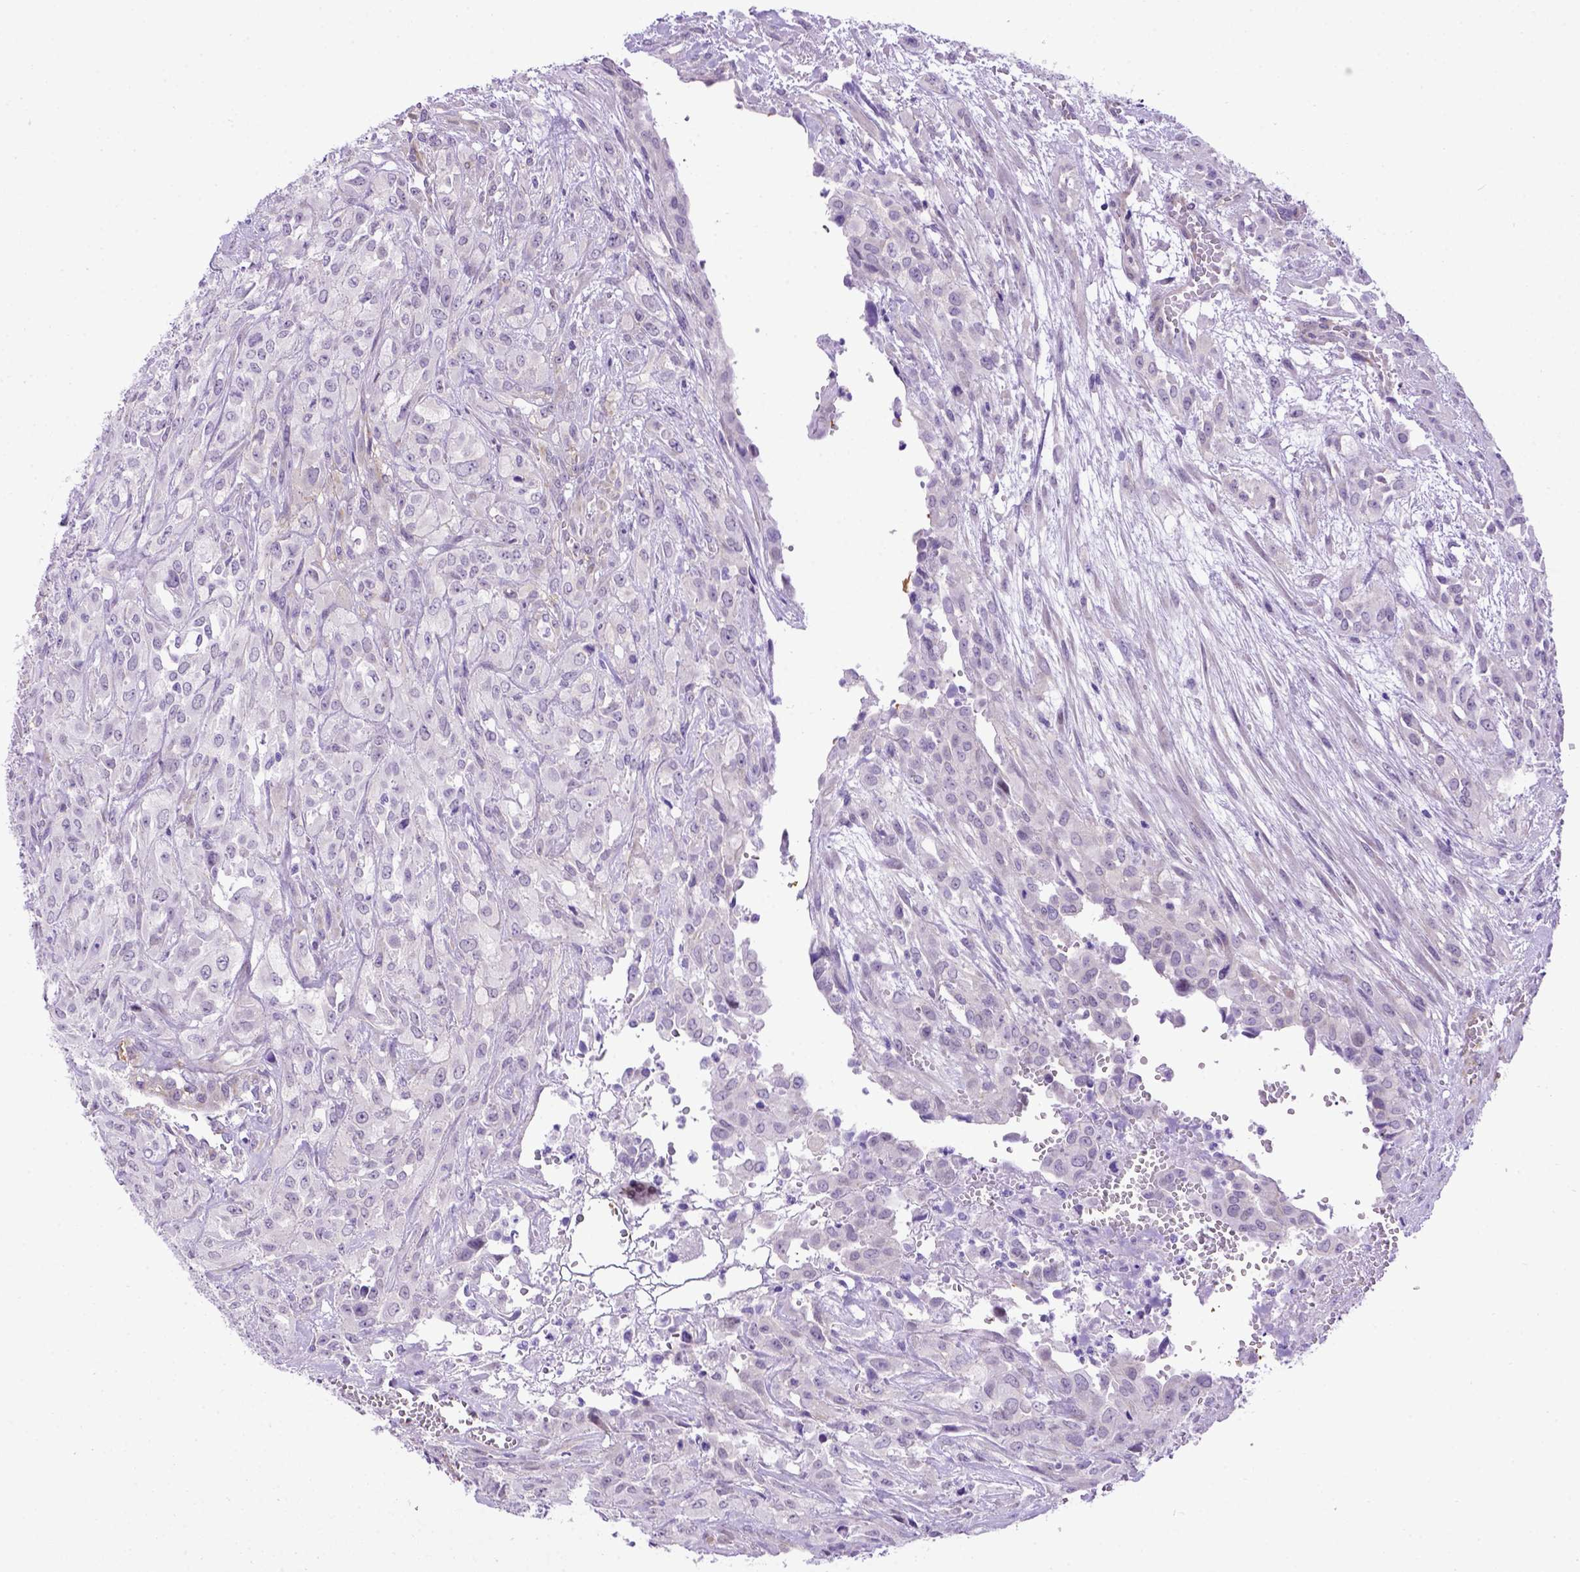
{"staining": {"intensity": "negative", "quantity": "none", "location": "none"}, "tissue": "urothelial cancer", "cell_type": "Tumor cells", "image_type": "cancer", "snomed": [{"axis": "morphology", "description": "Urothelial carcinoma, High grade"}, {"axis": "topography", "description": "Urinary bladder"}], "caption": "There is no significant staining in tumor cells of high-grade urothelial carcinoma.", "gene": "ADAM12", "patient": {"sex": "male", "age": 67}}